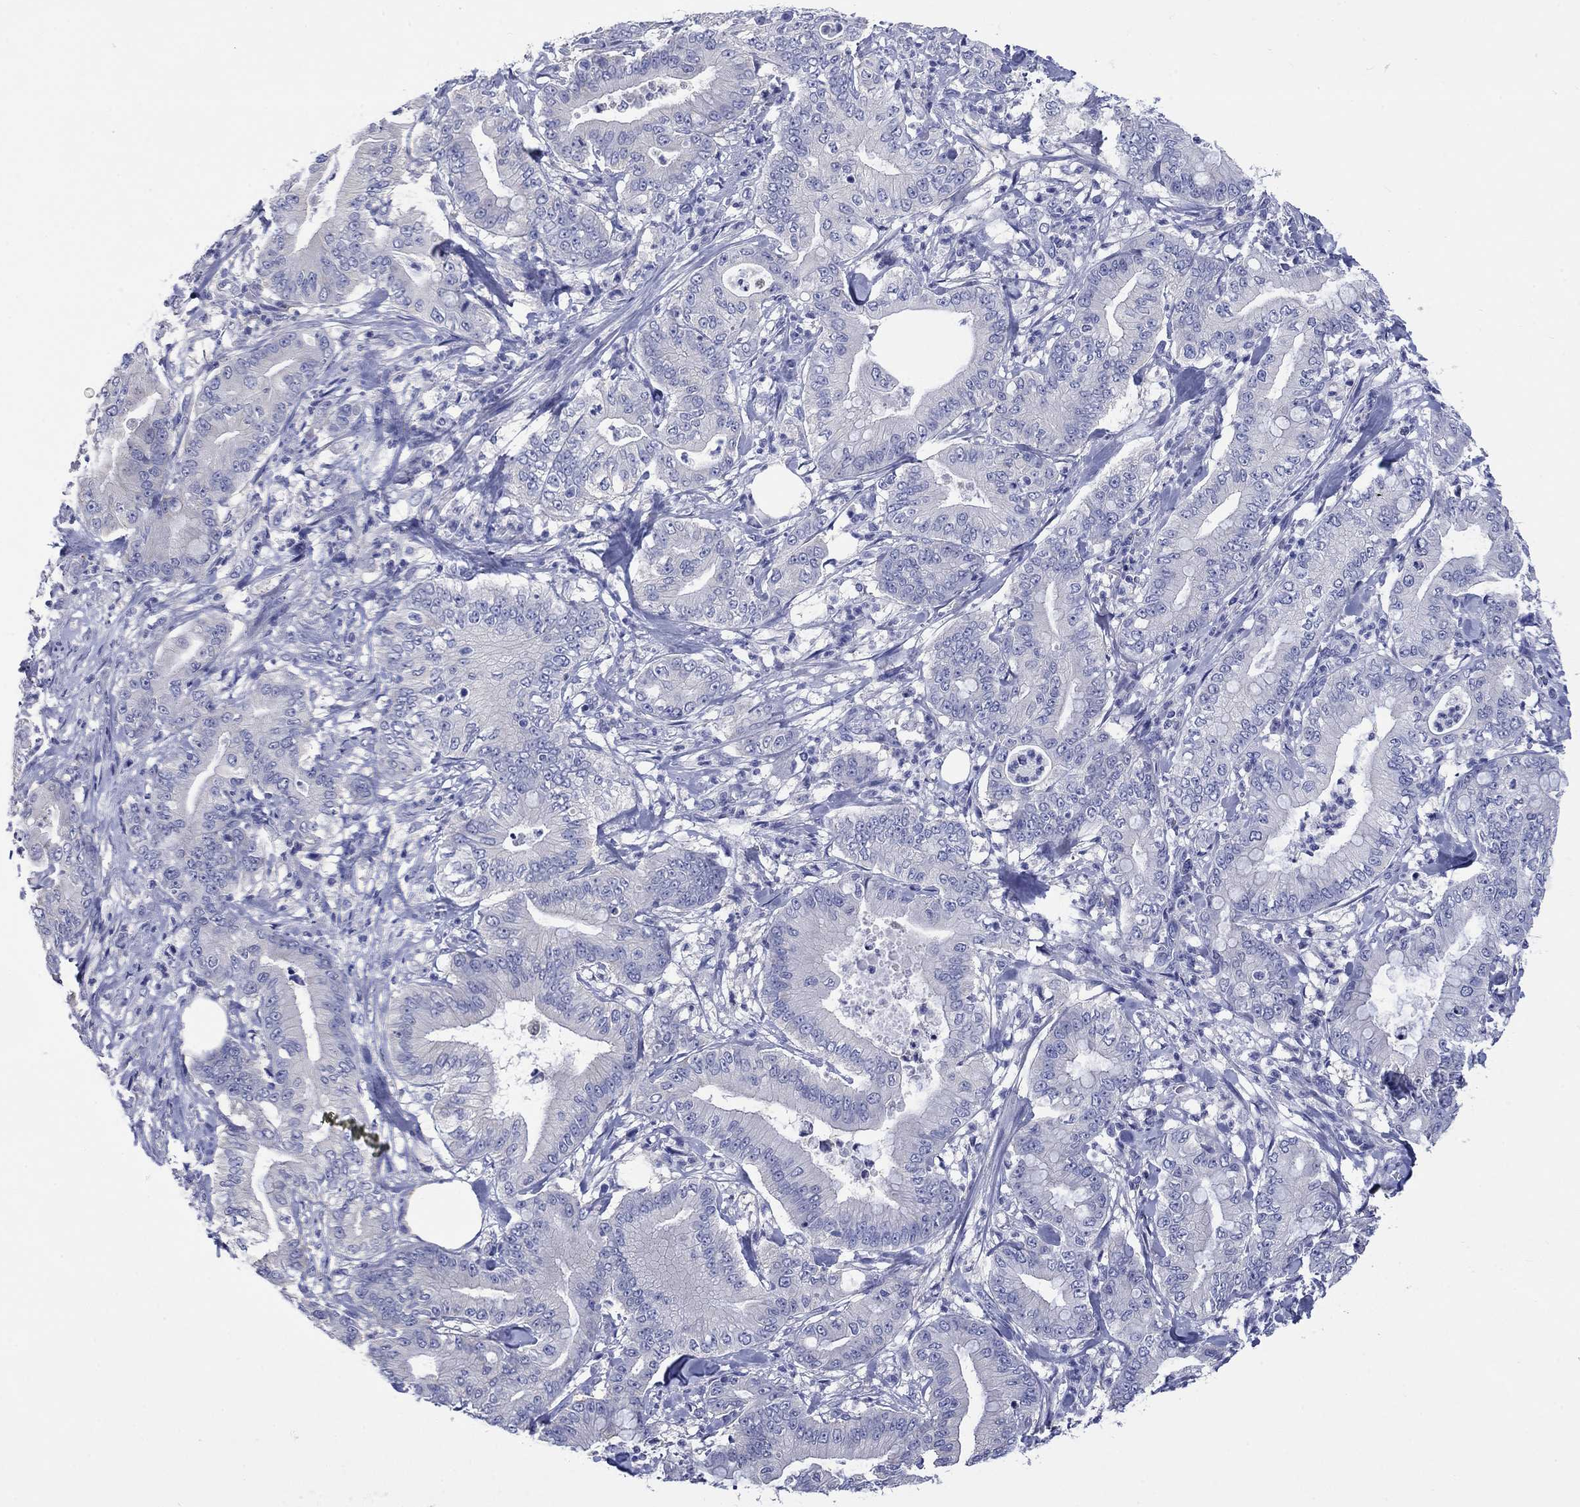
{"staining": {"intensity": "negative", "quantity": "none", "location": "none"}, "tissue": "pancreatic cancer", "cell_type": "Tumor cells", "image_type": "cancer", "snomed": [{"axis": "morphology", "description": "Adenocarcinoma, NOS"}, {"axis": "topography", "description": "Pancreas"}], "caption": "Immunohistochemical staining of human pancreatic cancer reveals no significant expression in tumor cells.", "gene": "TOMM20L", "patient": {"sex": "male", "age": 71}}